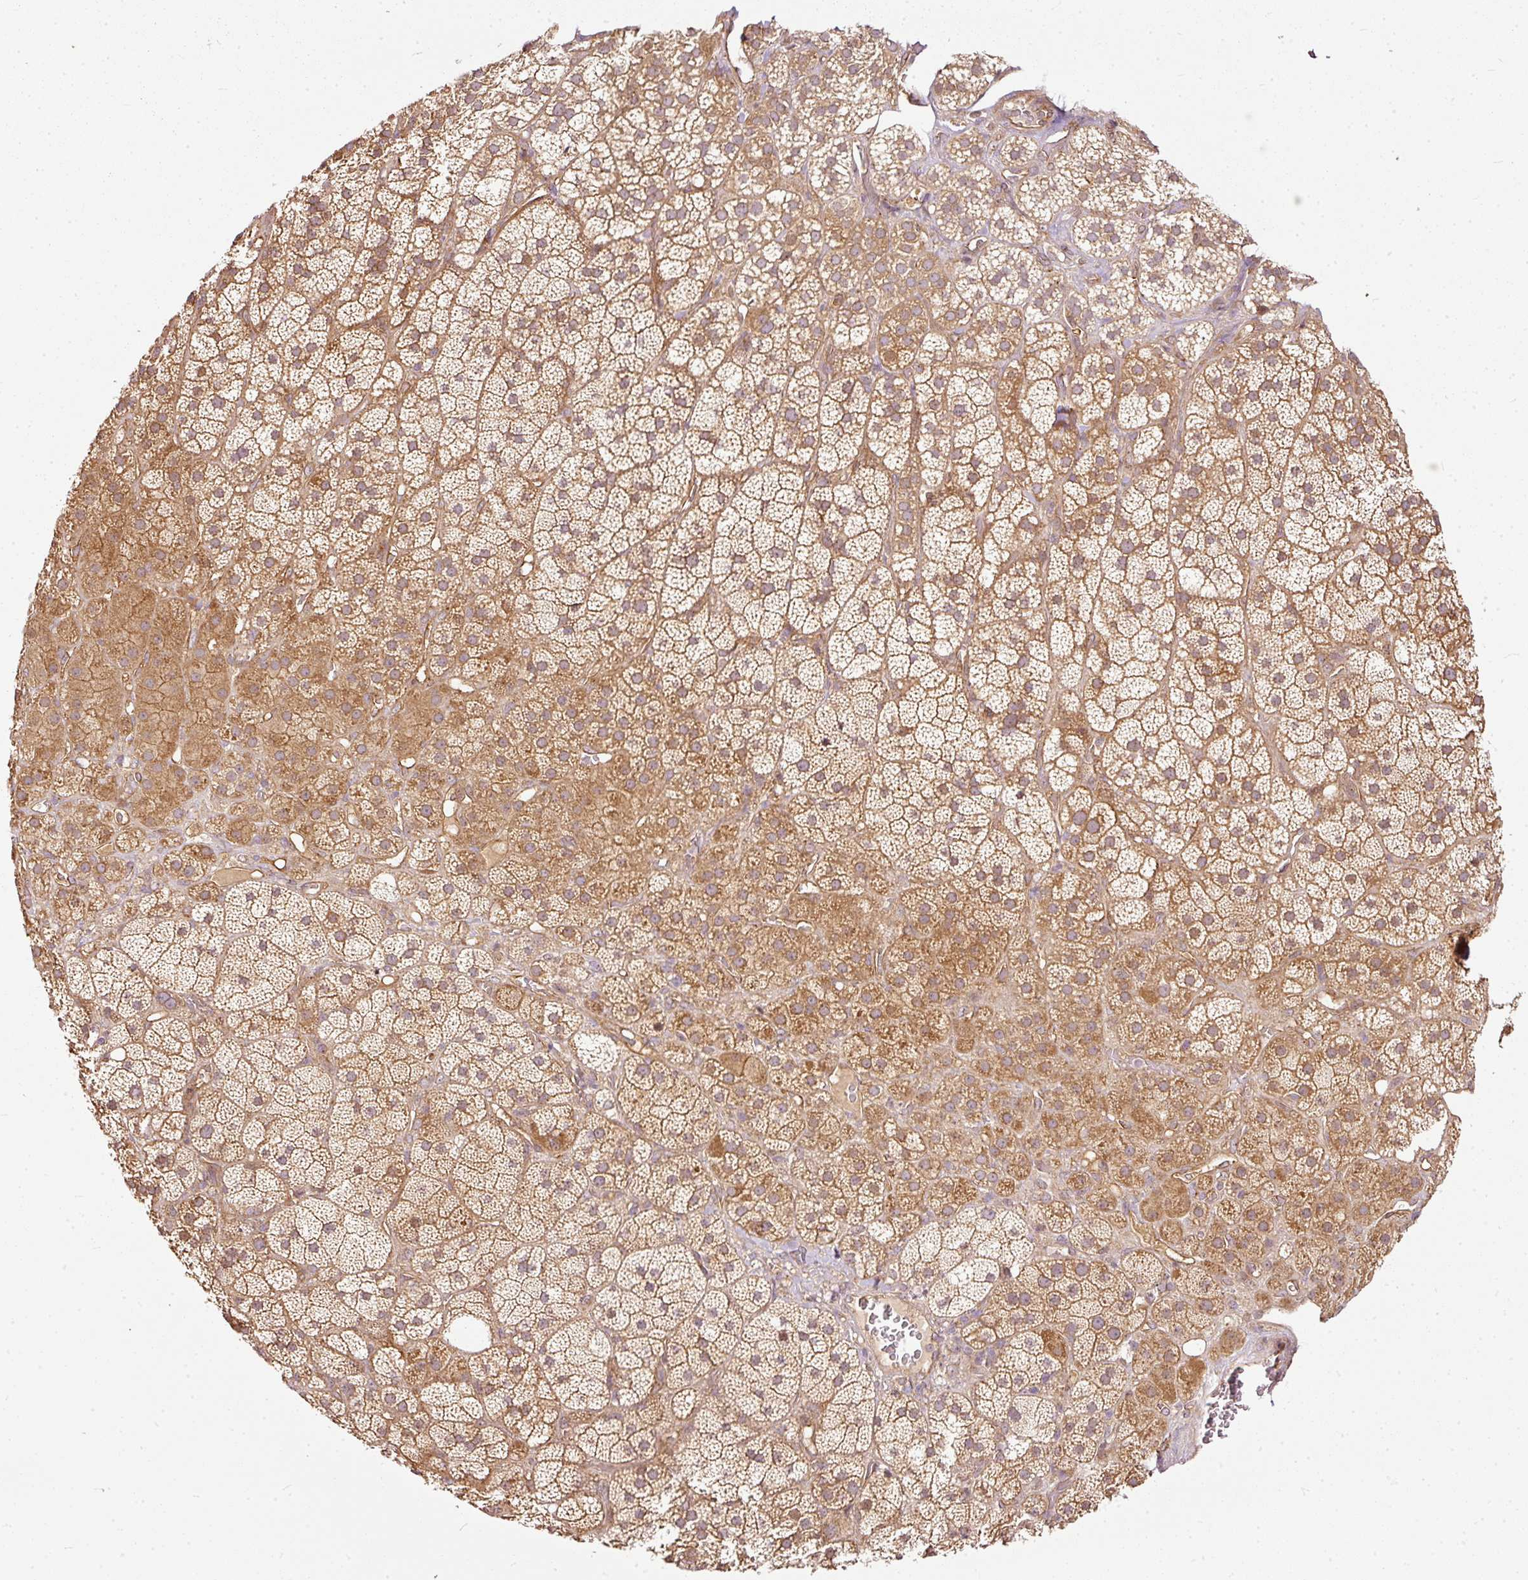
{"staining": {"intensity": "moderate", "quantity": ">75%", "location": "cytoplasmic/membranous"}, "tissue": "adrenal gland", "cell_type": "Glandular cells", "image_type": "normal", "snomed": [{"axis": "morphology", "description": "Normal tissue, NOS"}, {"axis": "topography", "description": "Adrenal gland"}], "caption": "Glandular cells show medium levels of moderate cytoplasmic/membranous positivity in approximately >75% of cells in unremarkable human adrenal gland.", "gene": "MIF4GD", "patient": {"sex": "male", "age": 57}}